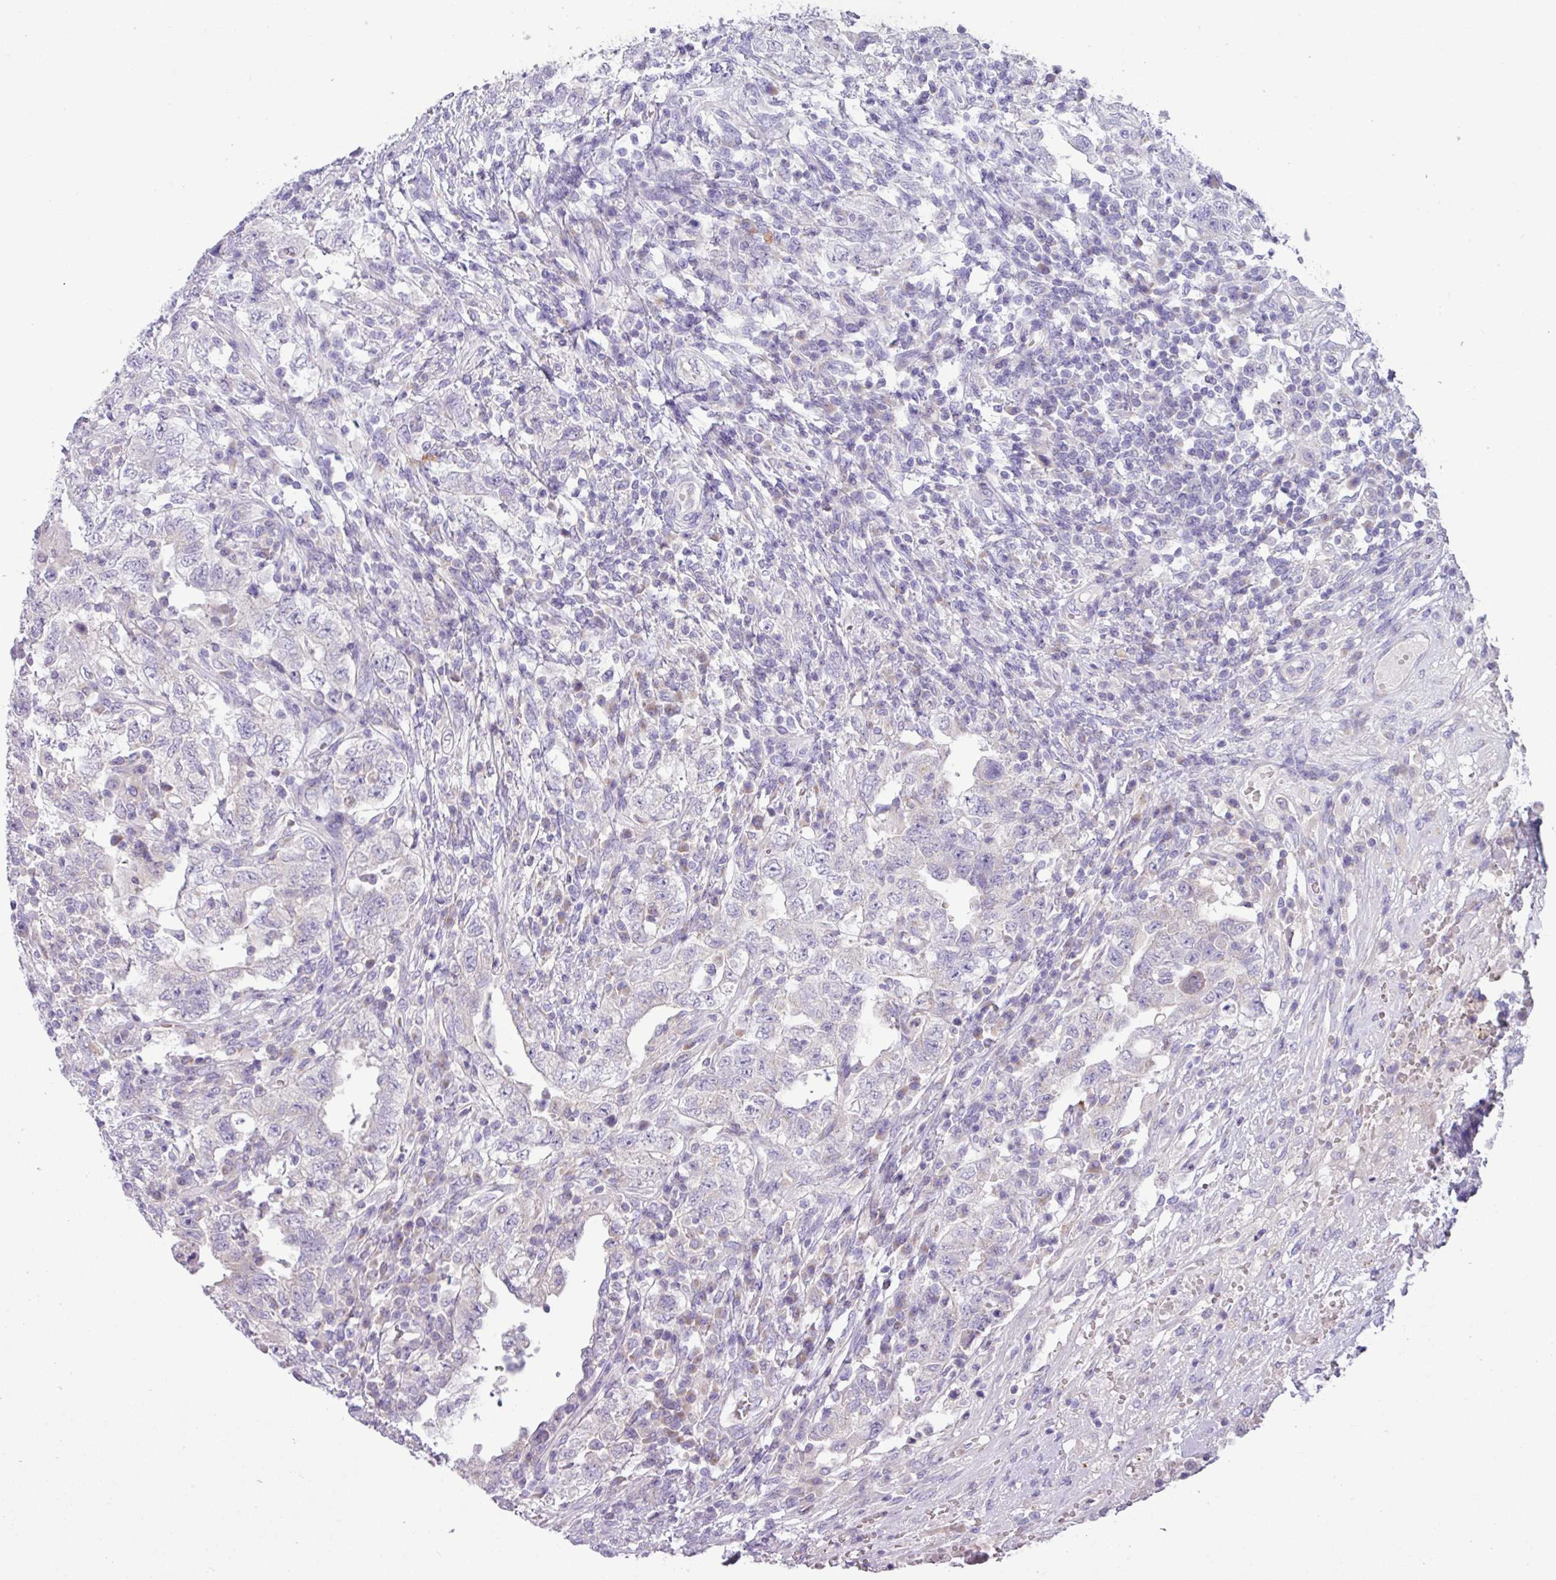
{"staining": {"intensity": "negative", "quantity": "none", "location": "none"}, "tissue": "testis cancer", "cell_type": "Tumor cells", "image_type": "cancer", "snomed": [{"axis": "morphology", "description": "Carcinoma, Embryonal, NOS"}, {"axis": "topography", "description": "Testis"}], "caption": "The immunohistochemistry (IHC) photomicrograph has no significant positivity in tumor cells of testis cancer tissue. Brightfield microscopy of immunohistochemistry stained with DAB (3,3'-diaminobenzidine) (brown) and hematoxylin (blue), captured at high magnification.", "gene": "STIMATE", "patient": {"sex": "male", "age": 26}}